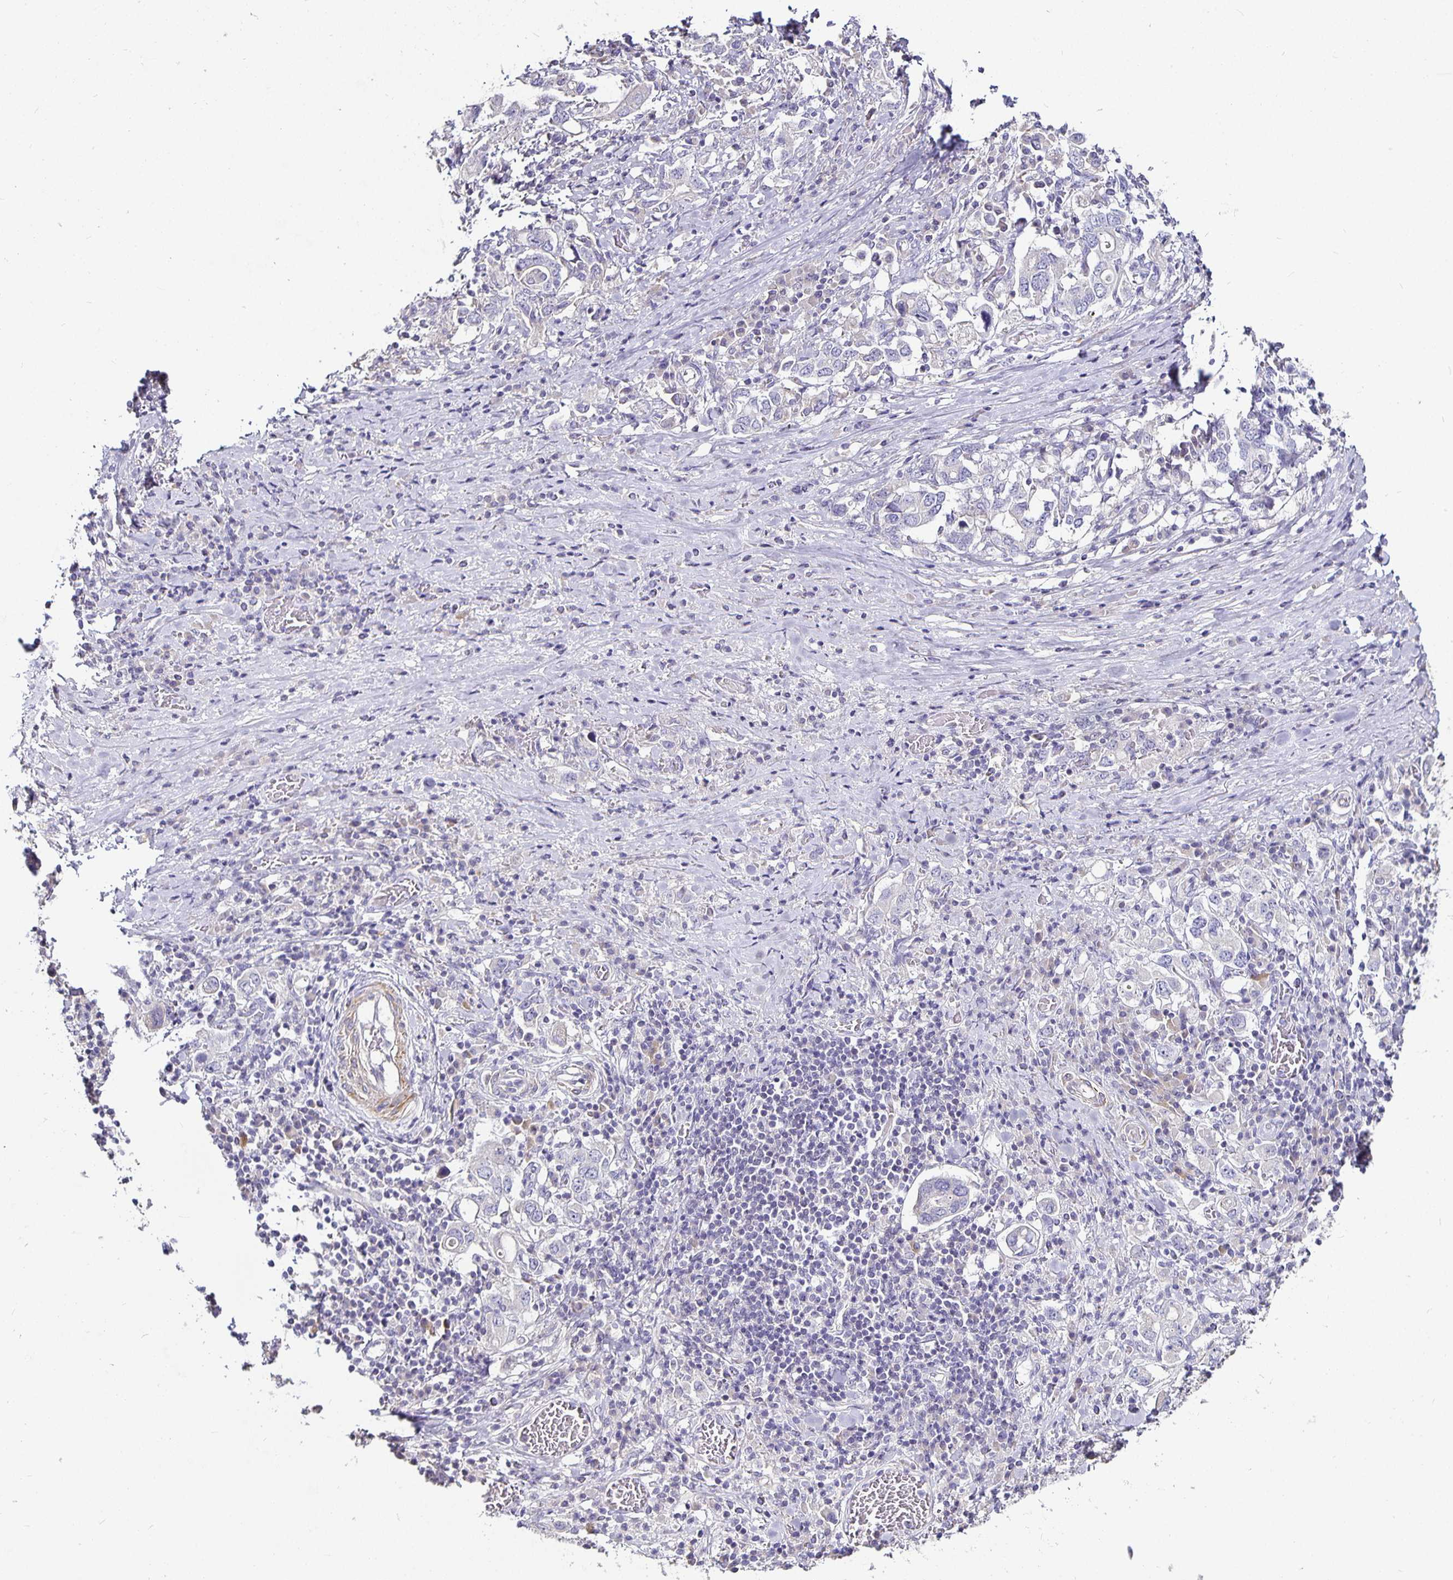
{"staining": {"intensity": "negative", "quantity": "none", "location": "none"}, "tissue": "stomach cancer", "cell_type": "Tumor cells", "image_type": "cancer", "snomed": [{"axis": "morphology", "description": "Adenocarcinoma, NOS"}, {"axis": "topography", "description": "Stomach, upper"}, {"axis": "topography", "description": "Stomach"}], "caption": "There is no significant positivity in tumor cells of stomach cancer (adenocarcinoma).", "gene": "CA12", "patient": {"sex": "male", "age": 62}}